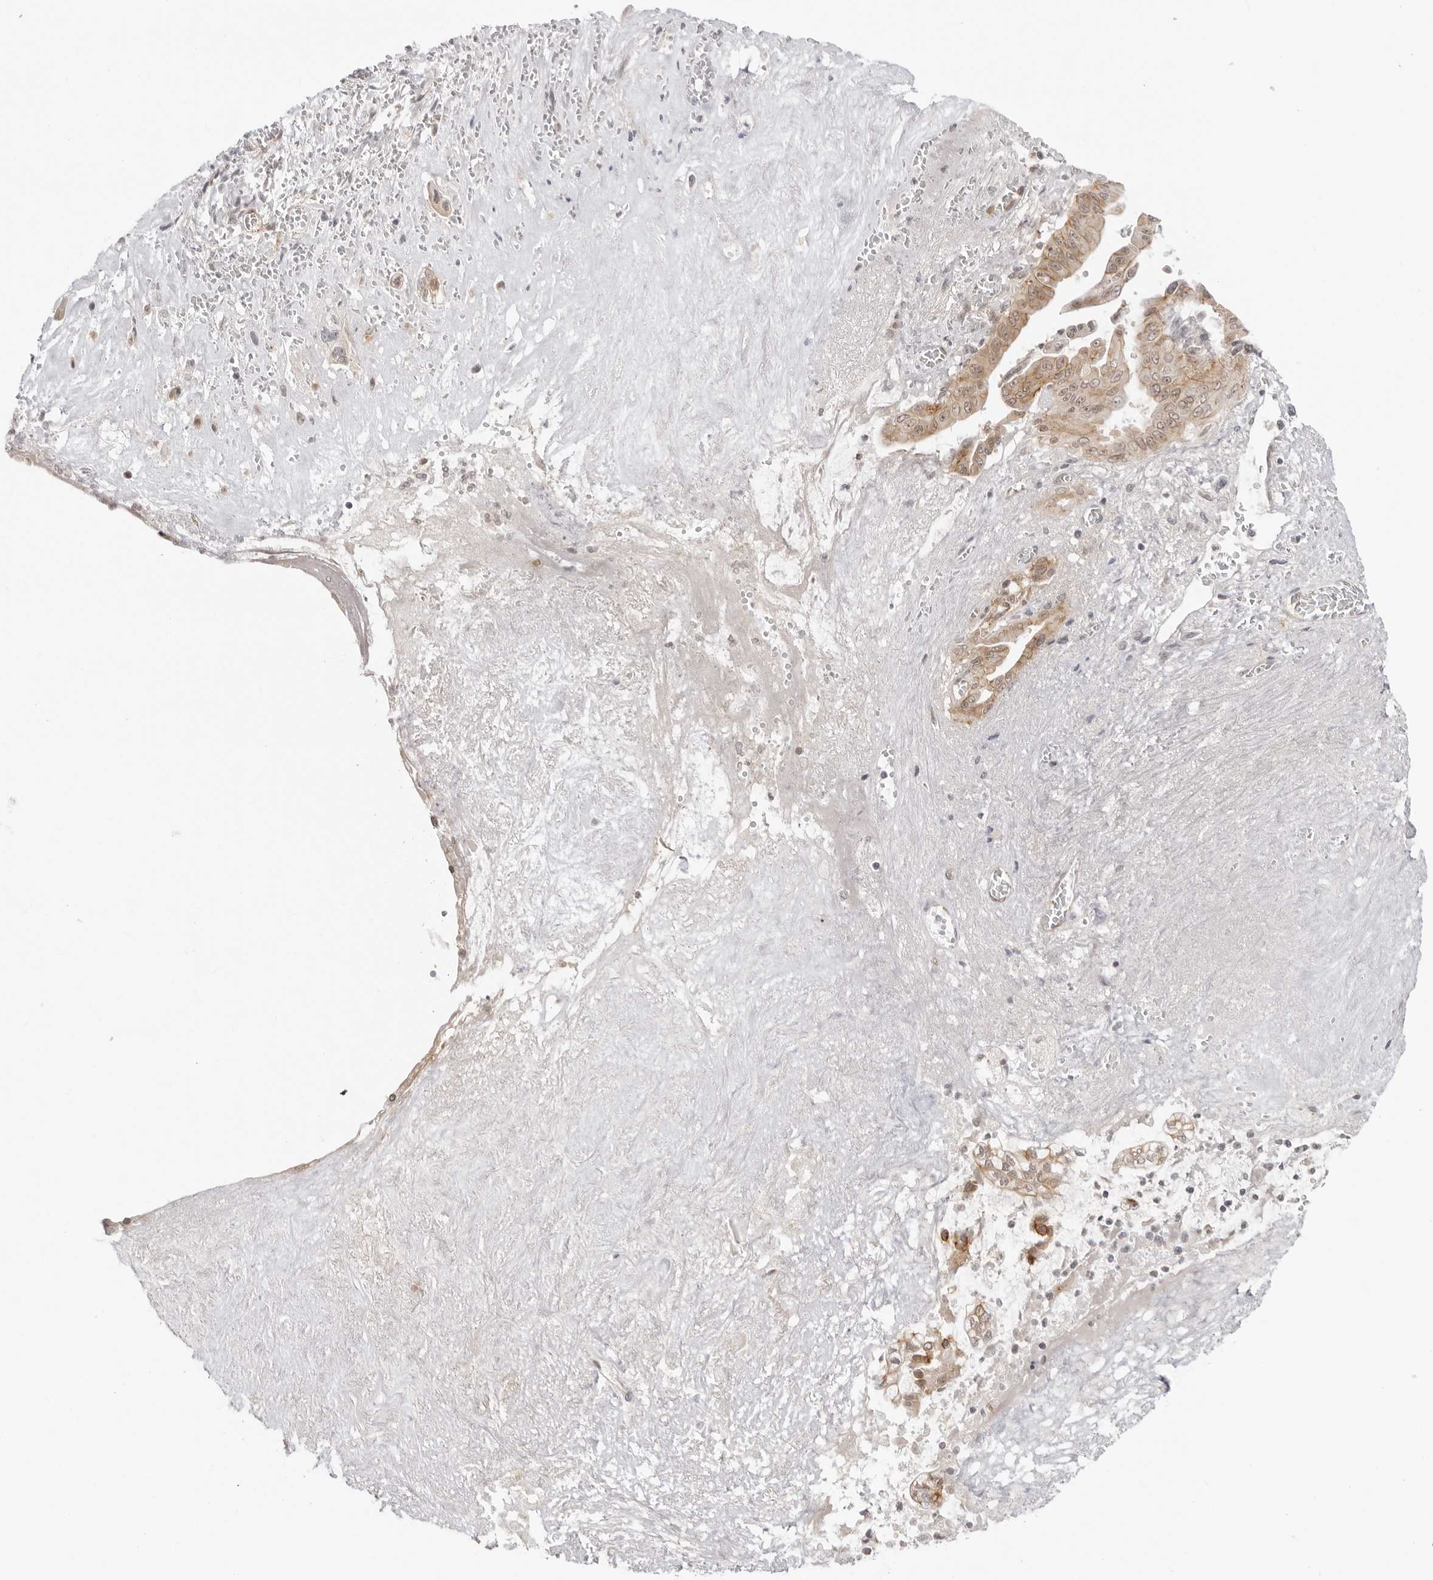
{"staining": {"intensity": "moderate", "quantity": ">75%", "location": "cytoplasmic/membranous"}, "tissue": "pancreatic cancer", "cell_type": "Tumor cells", "image_type": "cancer", "snomed": [{"axis": "morphology", "description": "Adenocarcinoma, NOS"}, {"axis": "topography", "description": "Pancreas"}], "caption": "This image reveals immunohistochemistry staining of pancreatic cancer, with medium moderate cytoplasmic/membranous positivity in about >75% of tumor cells.", "gene": "TRAPPC3", "patient": {"sex": "male", "age": 58}}